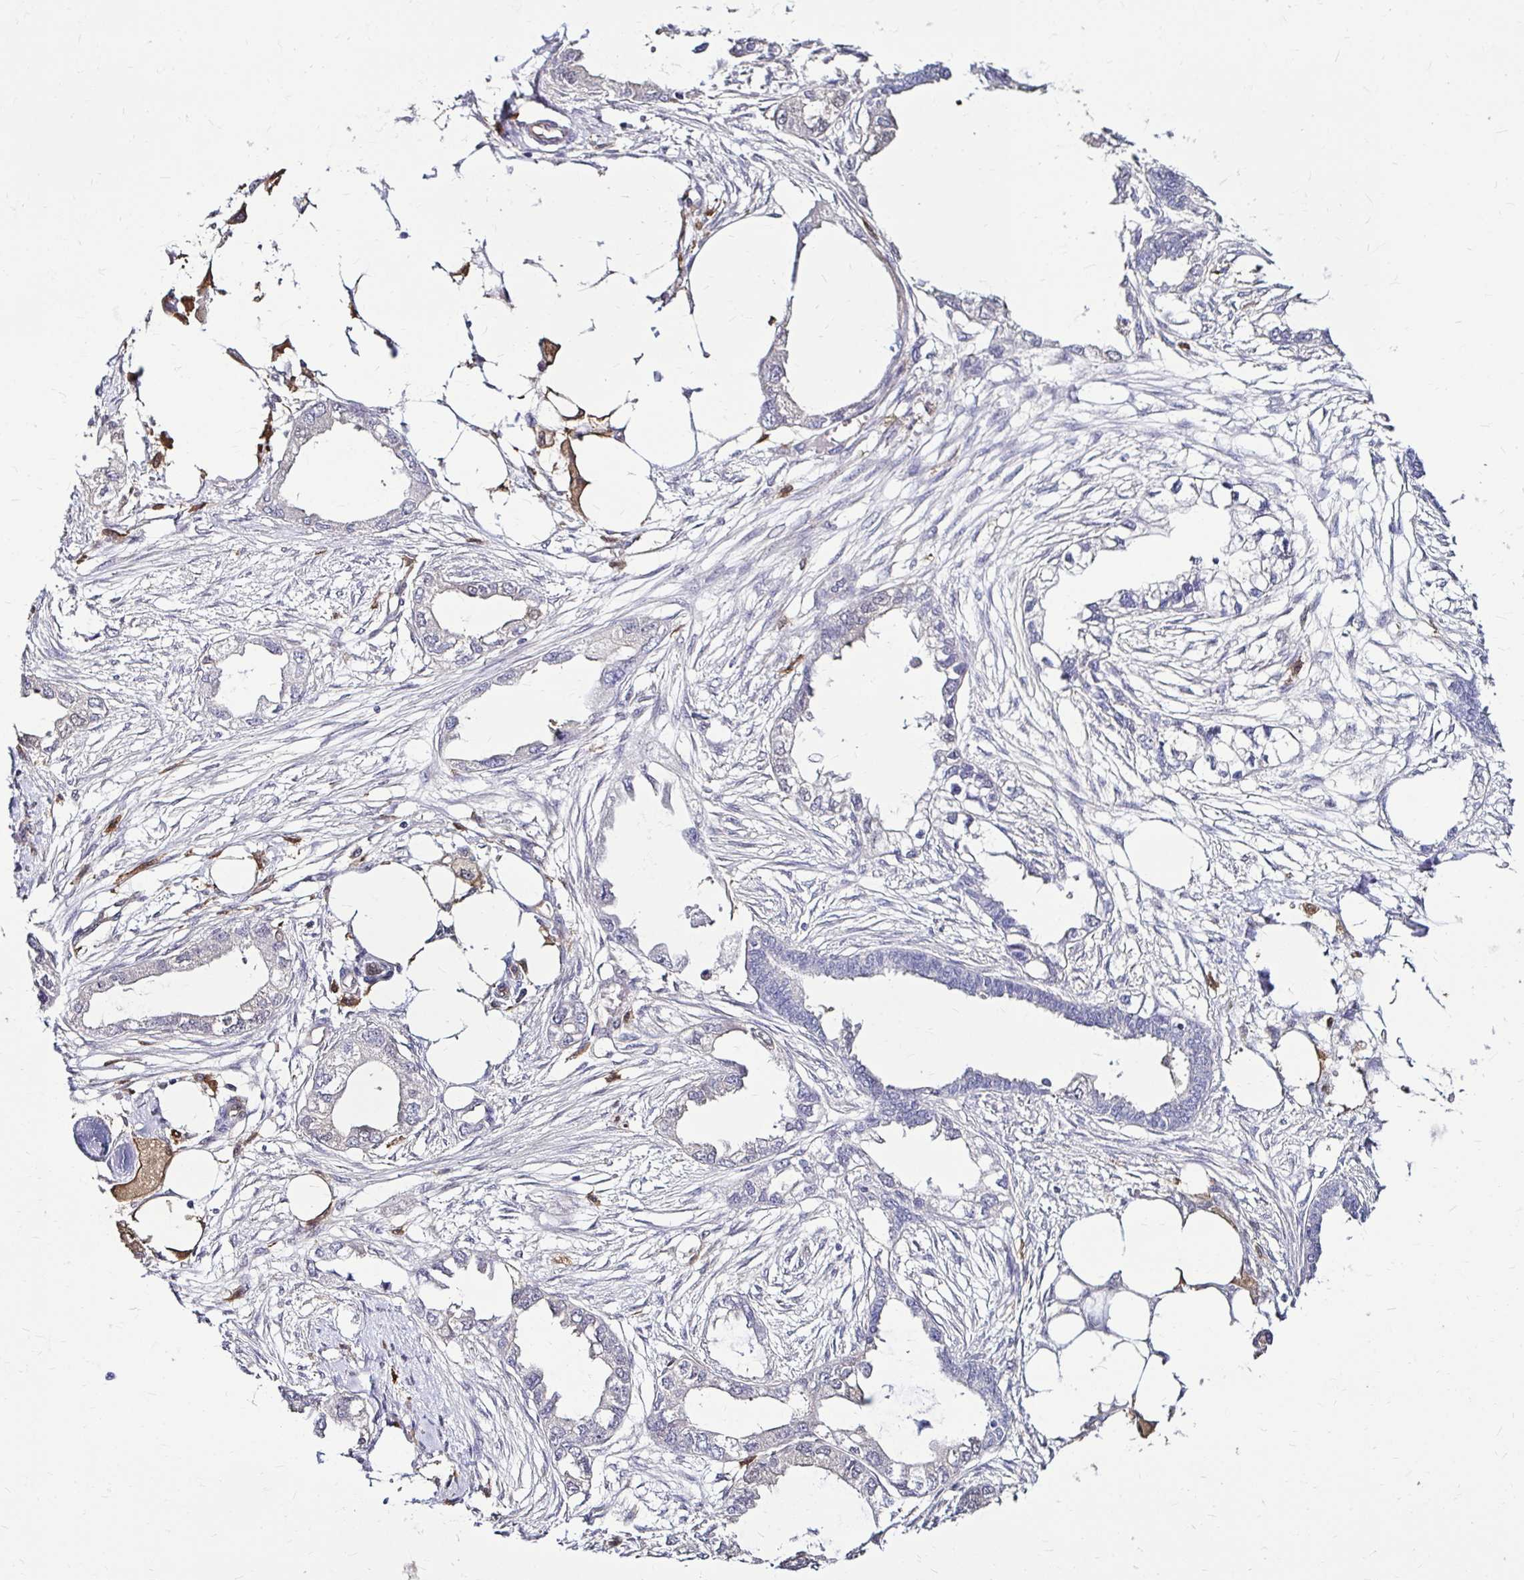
{"staining": {"intensity": "negative", "quantity": "none", "location": "none"}, "tissue": "endometrial cancer", "cell_type": "Tumor cells", "image_type": "cancer", "snomed": [{"axis": "morphology", "description": "Adenocarcinoma, NOS"}, {"axis": "morphology", "description": "Adenocarcinoma, metastatic, NOS"}, {"axis": "topography", "description": "Adipose tissue"}, {"axis": "topography", "description": "Endometrium"}], "caption": "This is an immunohistochemistry (IHC) photomicrograph of human endometrial metastatic adenocarcinoma. There is no staining in tumor cells.", "gene": "IDH1", "patient": {"sex": "female", "age": 67}}